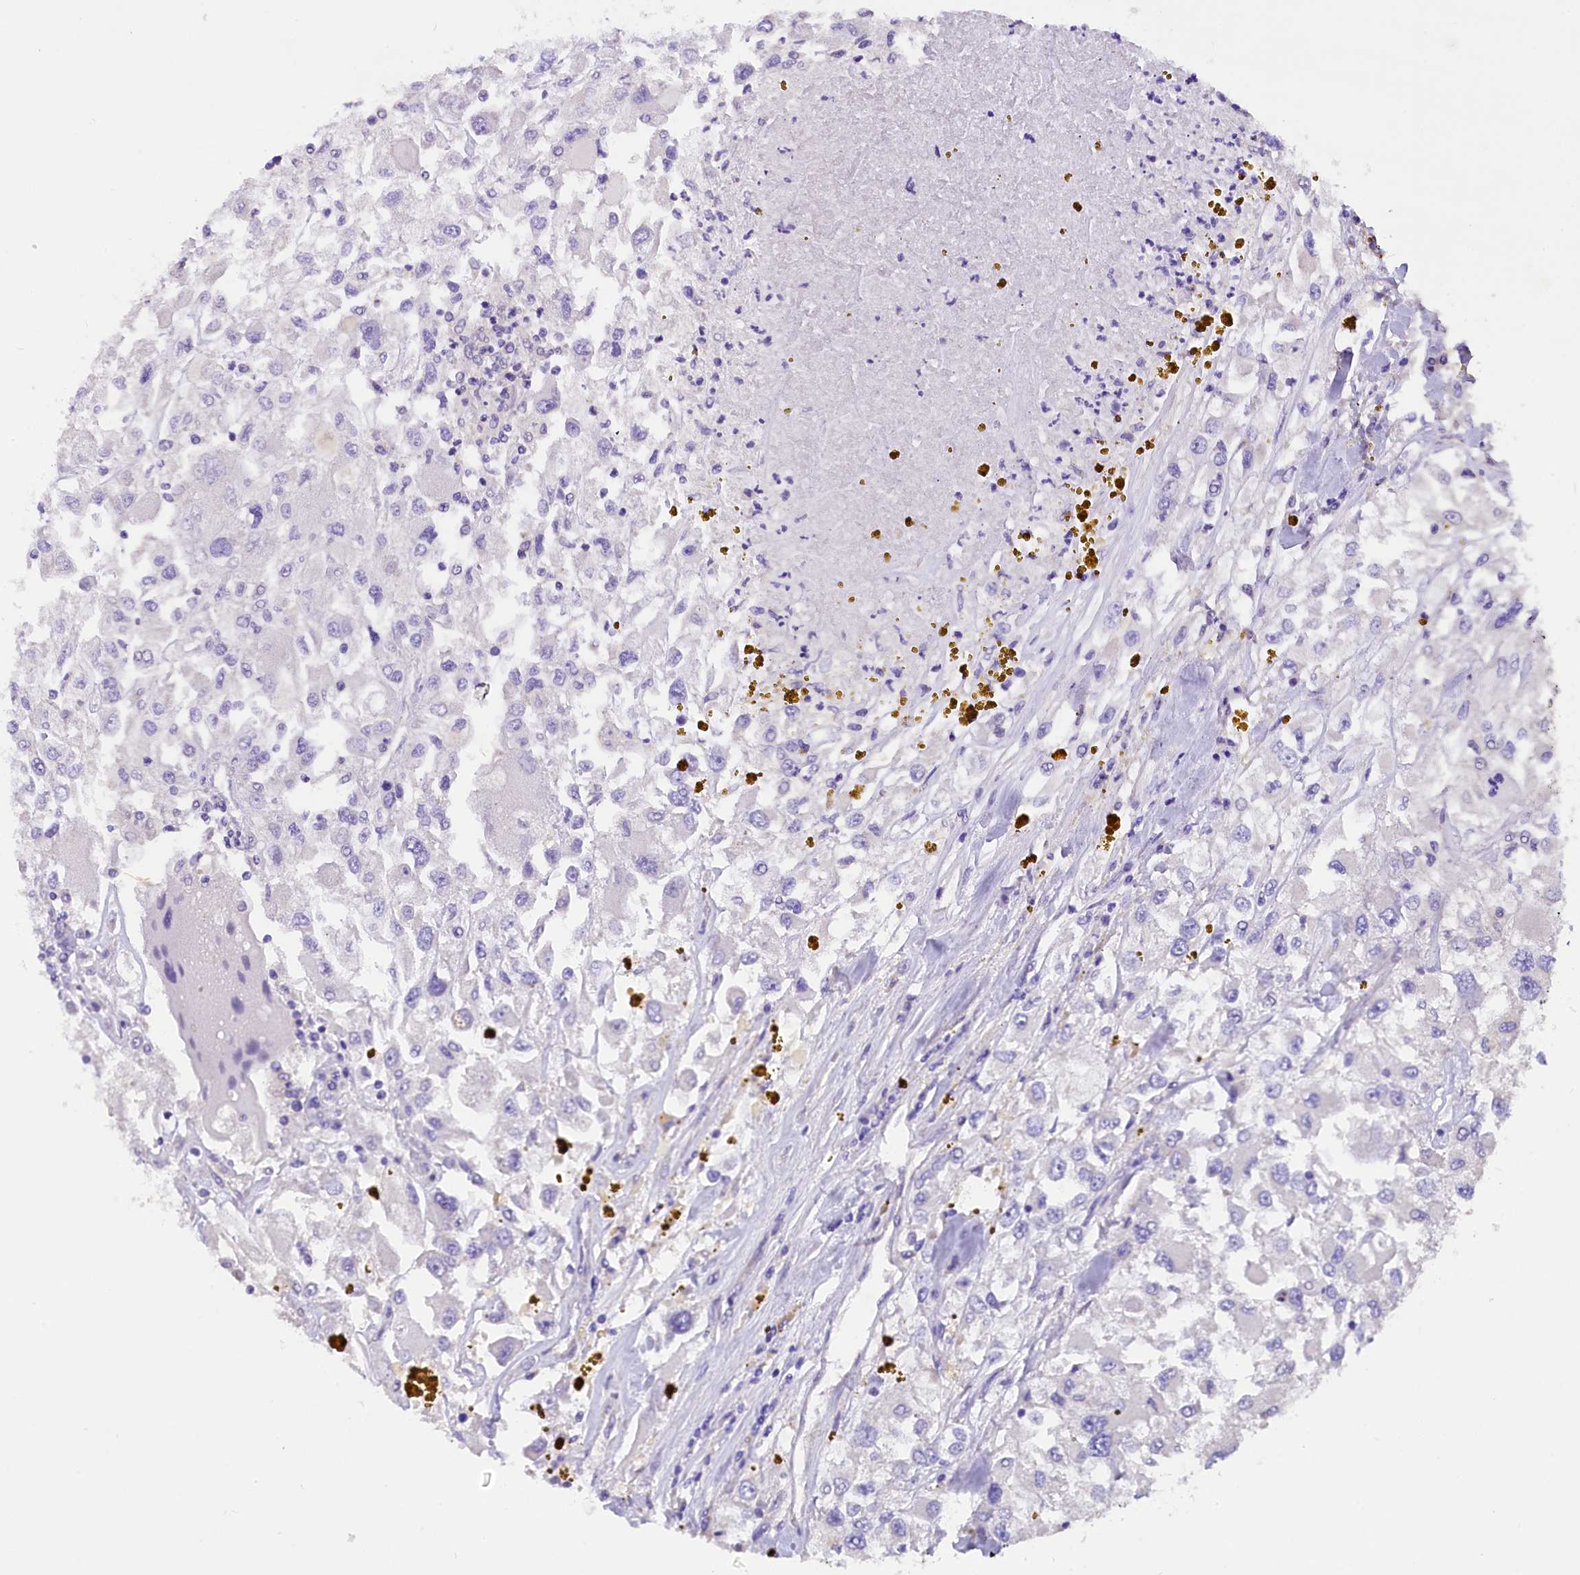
{"staining": {"intensity": "negative", "quantity": "none", "location": "none"}, "tissue": "renal cancer", "cell_type": "Tumor cells", "image_type": "cancer", "snomed": [{"axis": "morphology", "description": "Adenocarcinoma, NOS"}, {"axis": "topography", "description": "Kidney"}], "caption": "Photomicrograph shows no protein positivity in tumor cells of renal cancer (adenocarcinoma) tissue. (Immunohistochemistry, brightfield microscopy, high magnification).", "gene": "AP3B2", "patient": {"sex": "female", "age": 52}}